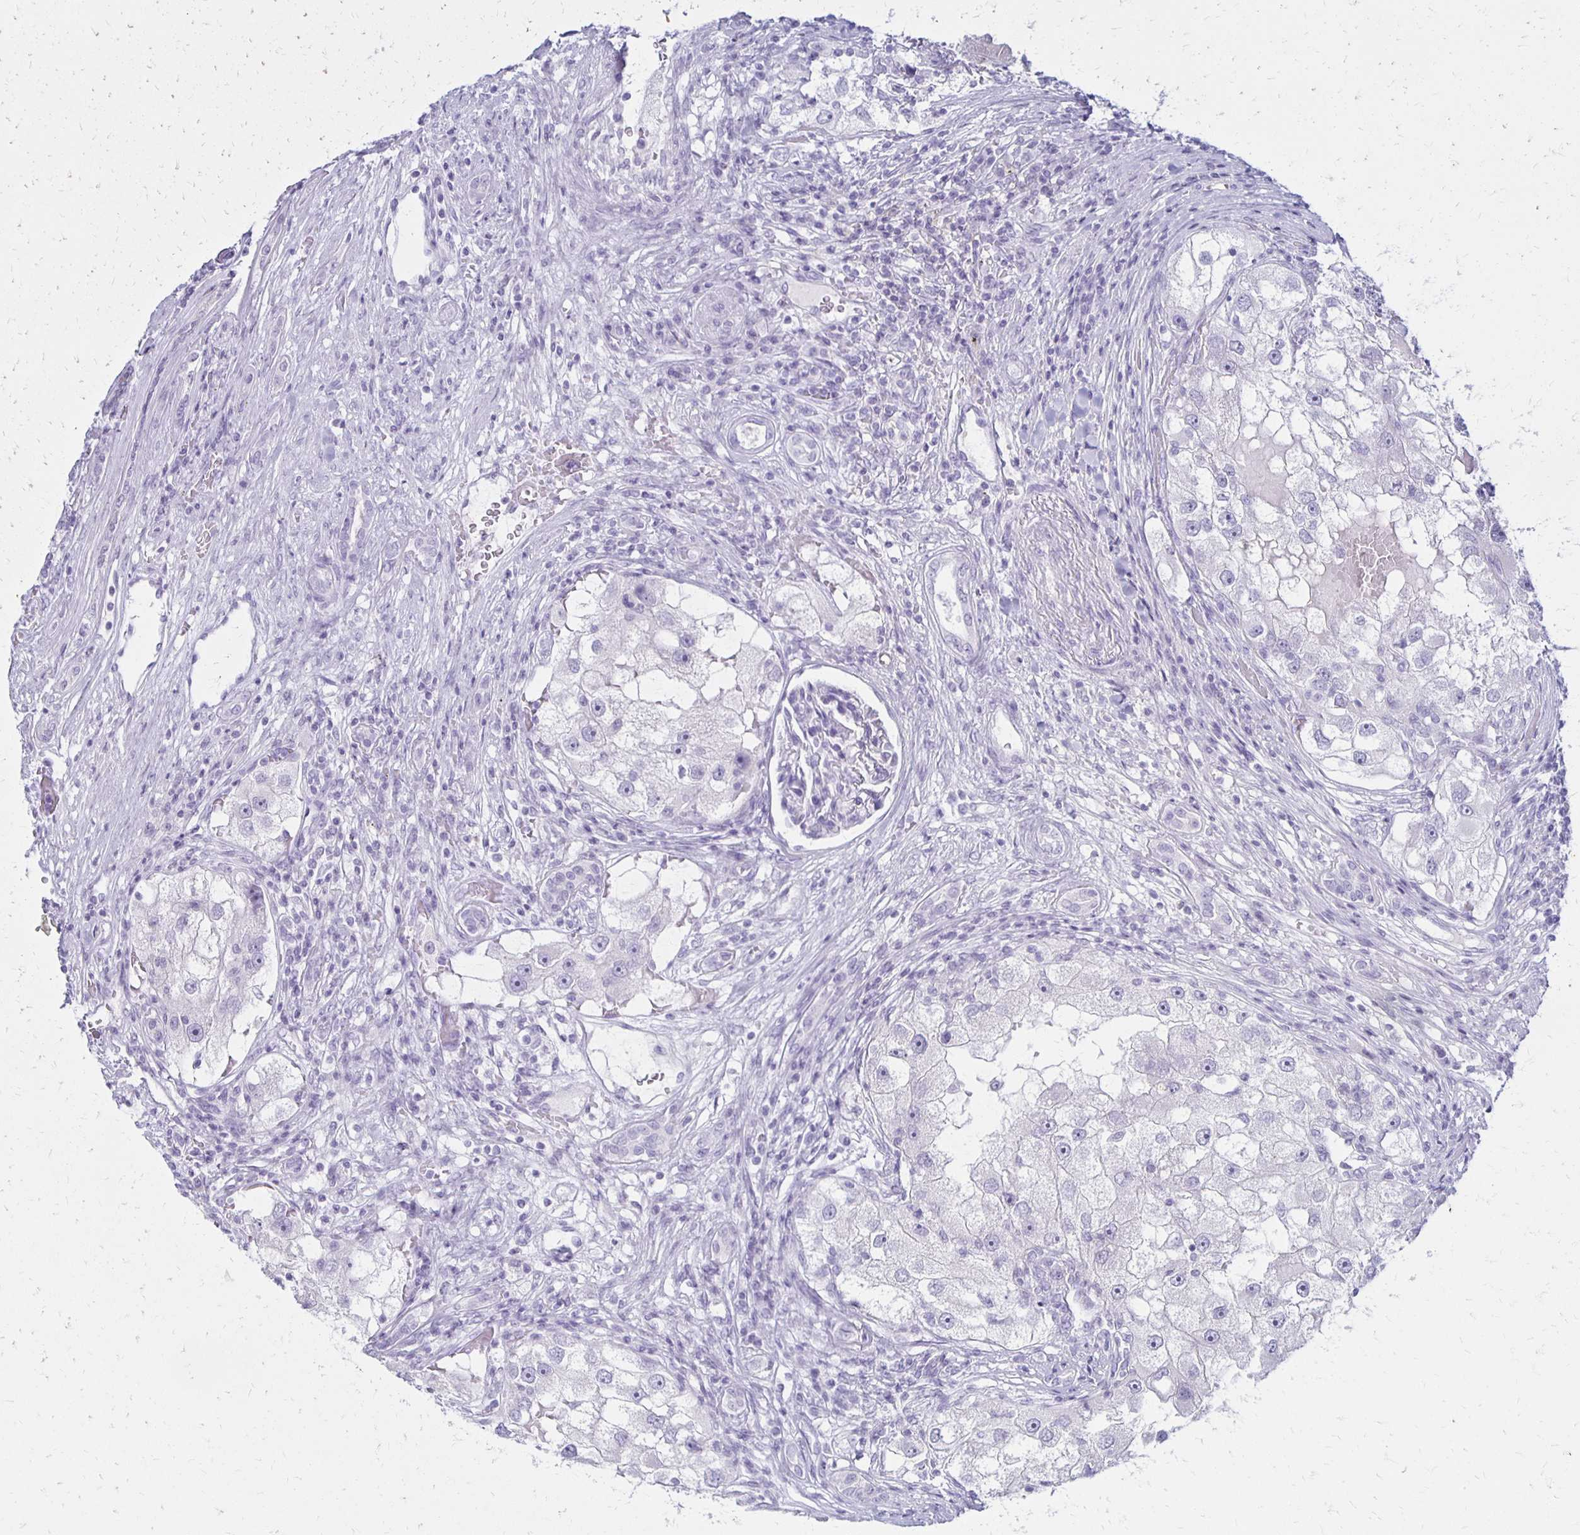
{"staining": {"intensity": "negative", "quantity": "none", "location": "none"}, "tissue": "renal cancer", "cell_type": "Tumor cells", "image_type": "cancer", "snomed": [{"axis": "morphology", "description": "Adenocarcinoma, NOS"}, {"axis": "topography", "description": "Kidney"}], "caption": "Histopathology image shows no protein expression in tumor cells of renal cancer (adenocarcinoma) tissue.", "gene": "RYR1", "patient": {"sex": "male", "age": 63}}